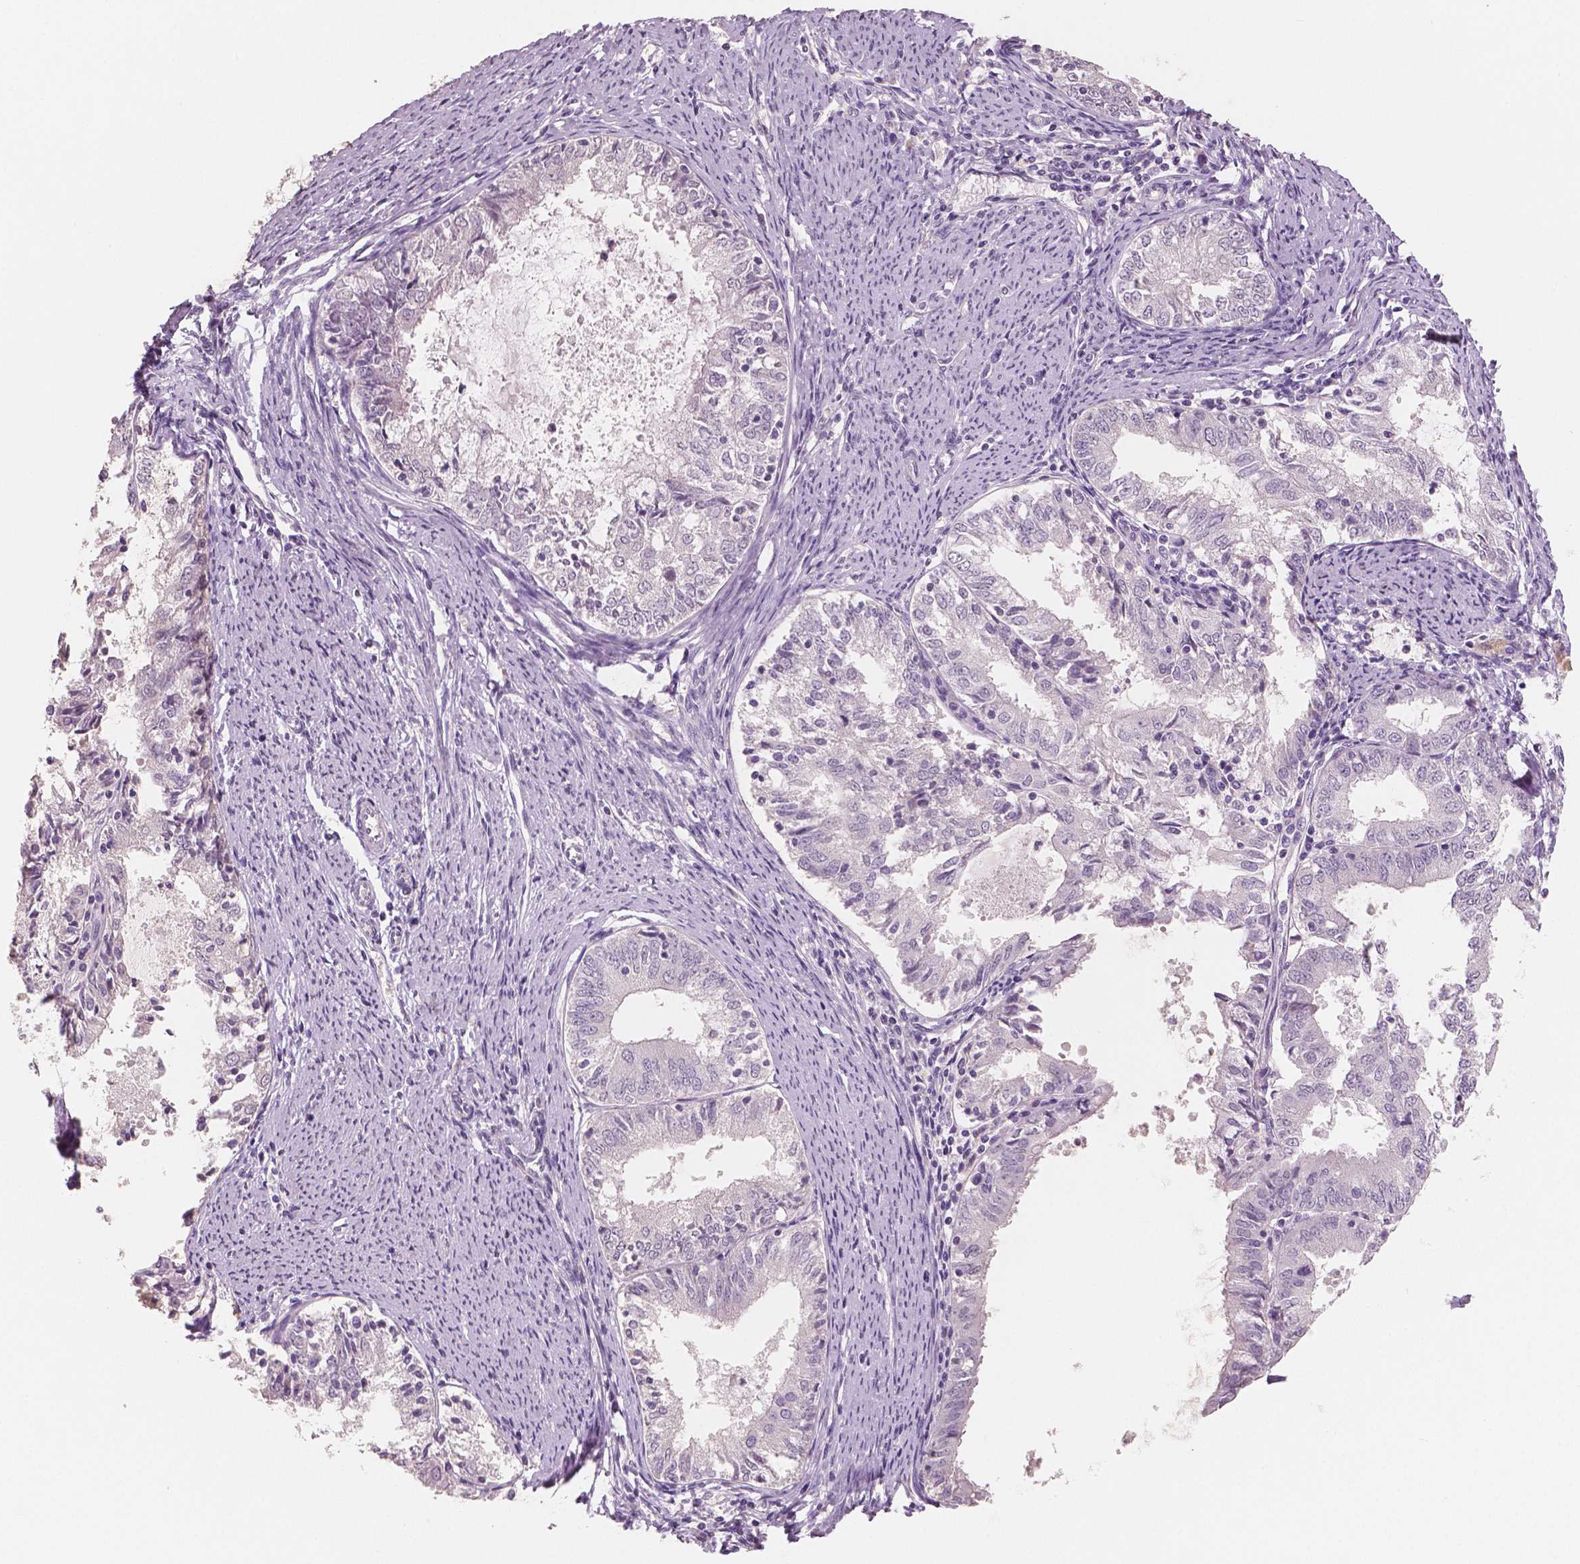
{"staining": {"intensity": "negative", "quantity": "none", "location": "none"}, "tissue": "endometrial cancer", "cell_type": "Tumor cells", "image_type": "cancer", "snomed": [{"axis": "morphology", "description": "Adenocarcinoma, NOS"}, {"axis": "topography", "description": "Endometrium"}], "caption": "Tumor cells are negative for protein expression in human adenocarcinoma (endometrial).", "gene": "NECAB1", "patient": {"sex": "female", "age": 57}}